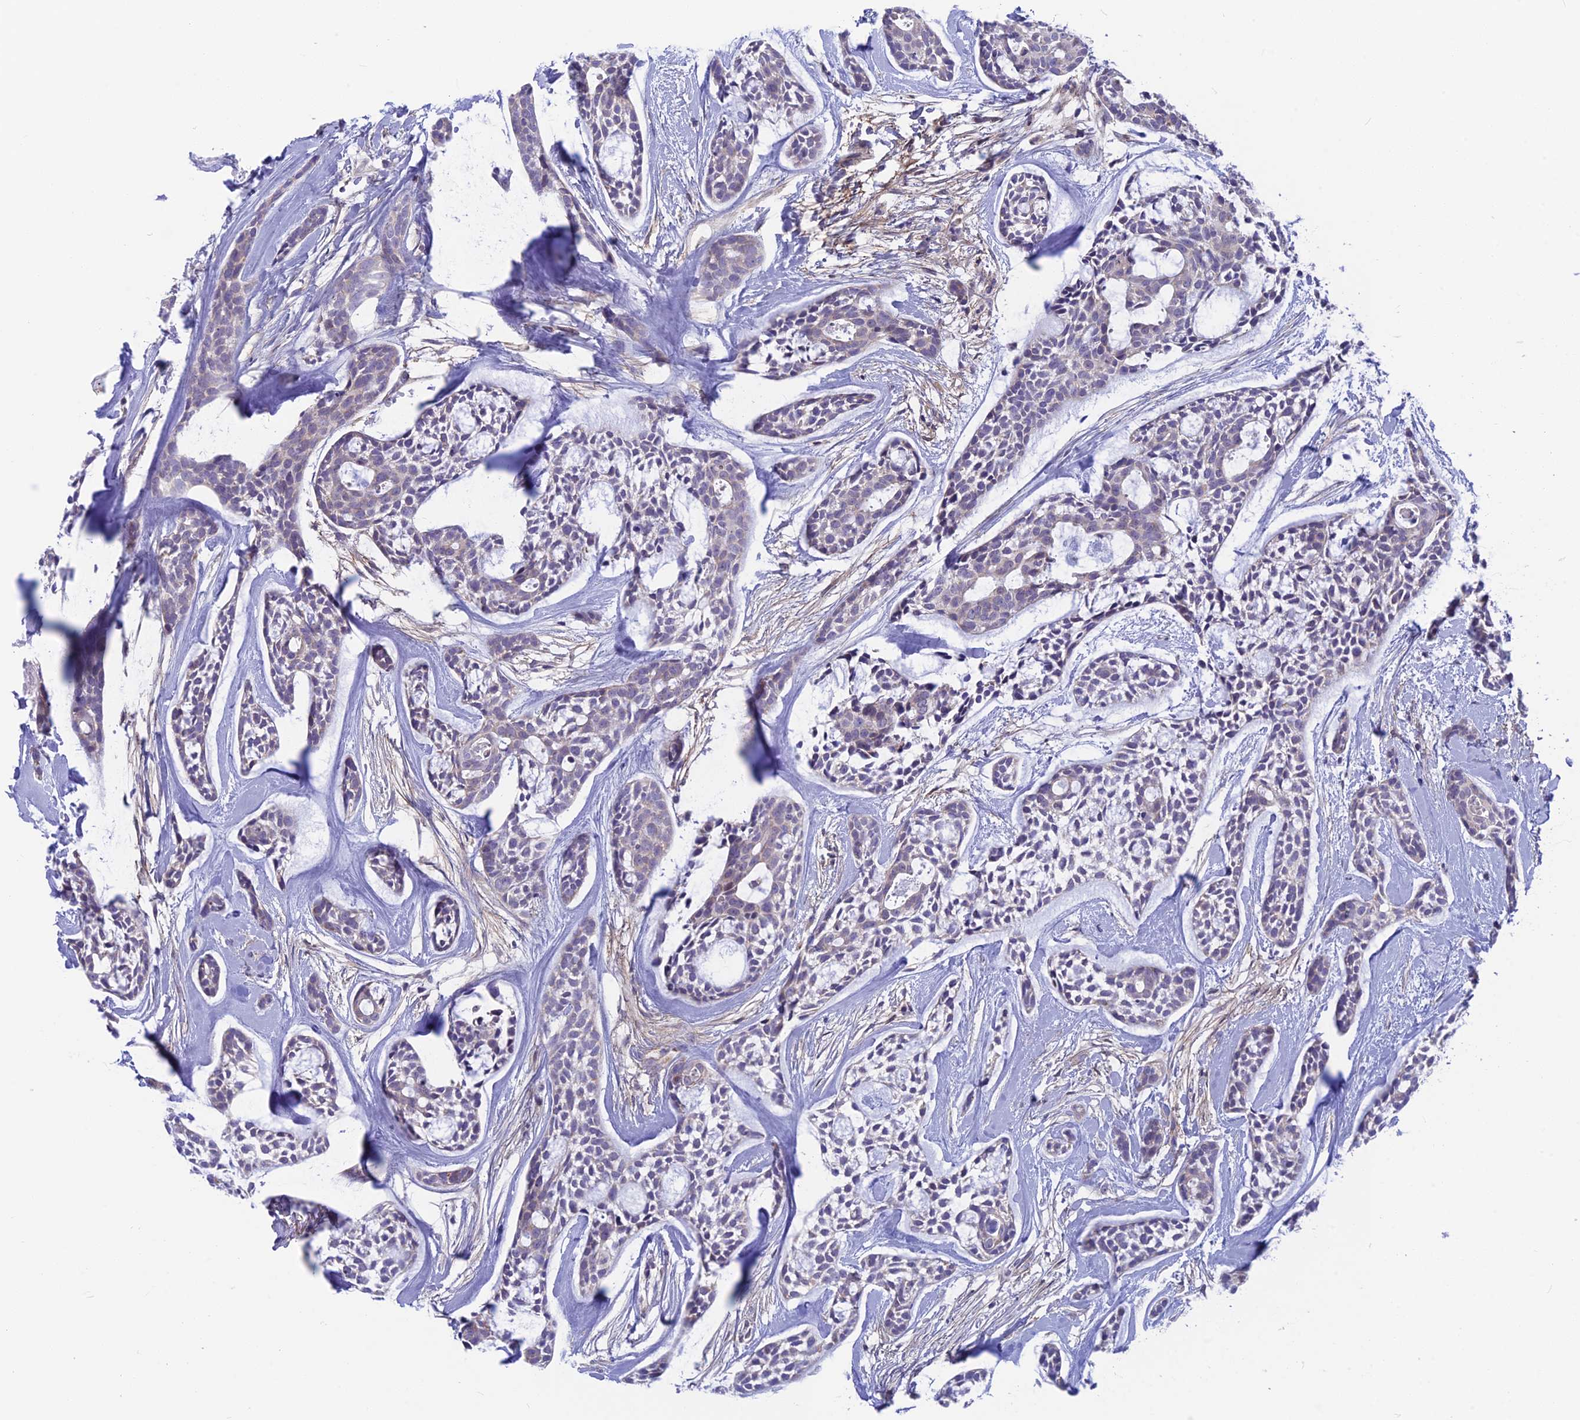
{"staining": {"intensity": "negative", "quantity": "none", "location": "none"}, "tissue": "head and neck cancer", "cell_type": "Tumor cells", "image_type": "cancer", "snomed": [{"axis": "morphology", "description": "Adenocarcinoma, NOS"}, {"axis": "topography", "description": "Subcutis"}, {"axis": "topography", "description": "Head-Neck"}], "caption": "This is a histopathology image of immunohistochemistry (IHC) staining of head and neck cancer, which shows no expression in tumor cells. Nuclei are stained in blue.", "gene": "PLAC9", "patient": {"sex": "female", "age": 73}}